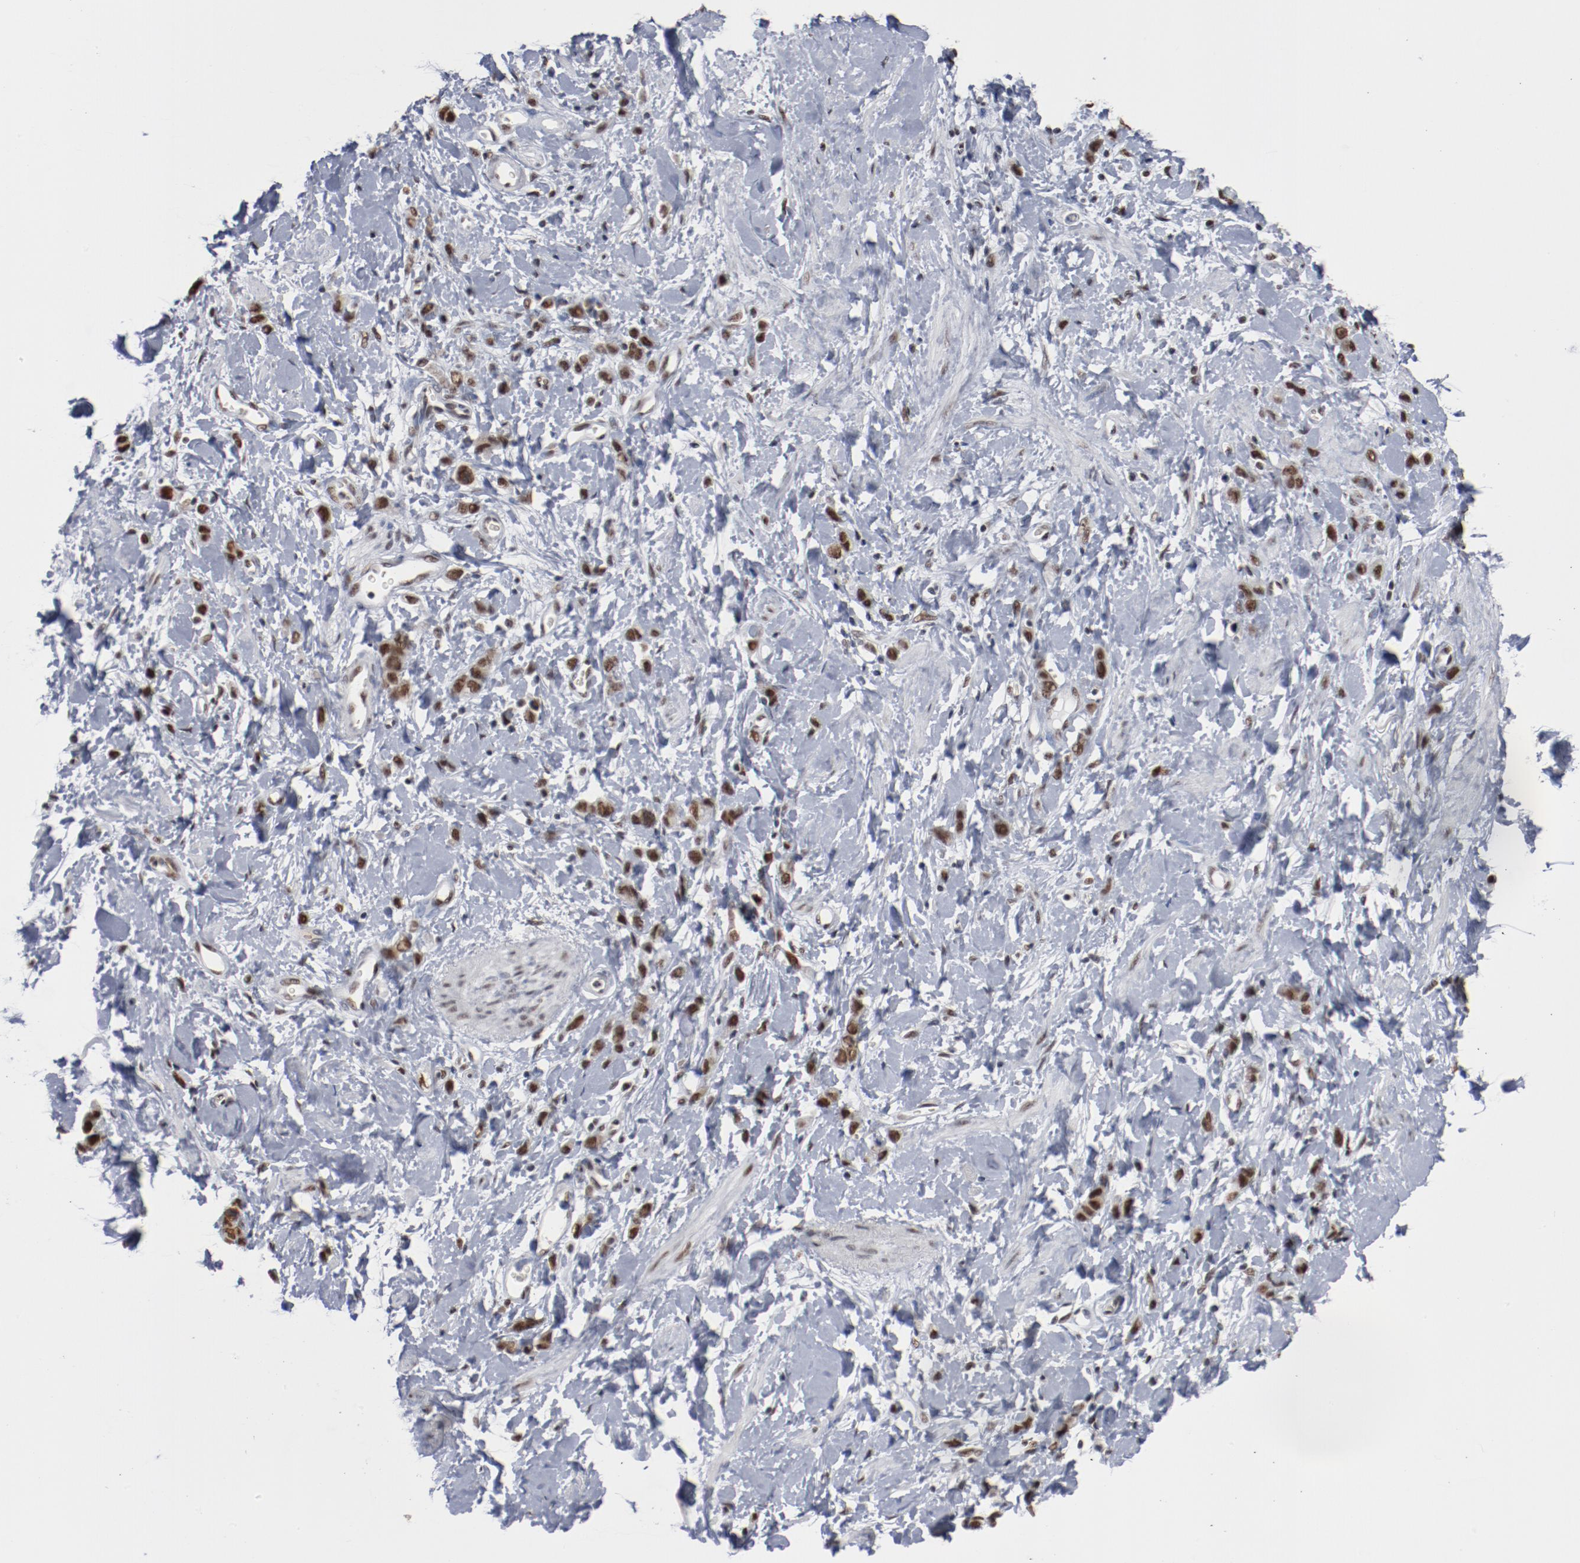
{"staining": {"intensity": "moderate", "quantity": ">75%", "location": "nuclear"}, "tissue": "stomach cancer", "cell_type": "Tumor cells", "image_type": "cancer", "snomed": [{"axis": "morphology", "description": "Normal tissue, NOS"}, {"axis": "morphology", "description": "Adenocarcinoma, NOS"}, {"axis": "topography", "description": "Stomach"}], "caption": "Adenocarcinoma (stomach) stained for a protein (brown) displays moderate nuclear positive expression in about >75% of tumor cells.", "gene": "BUB3", "patient": {"sex": "male", "age": 82}}